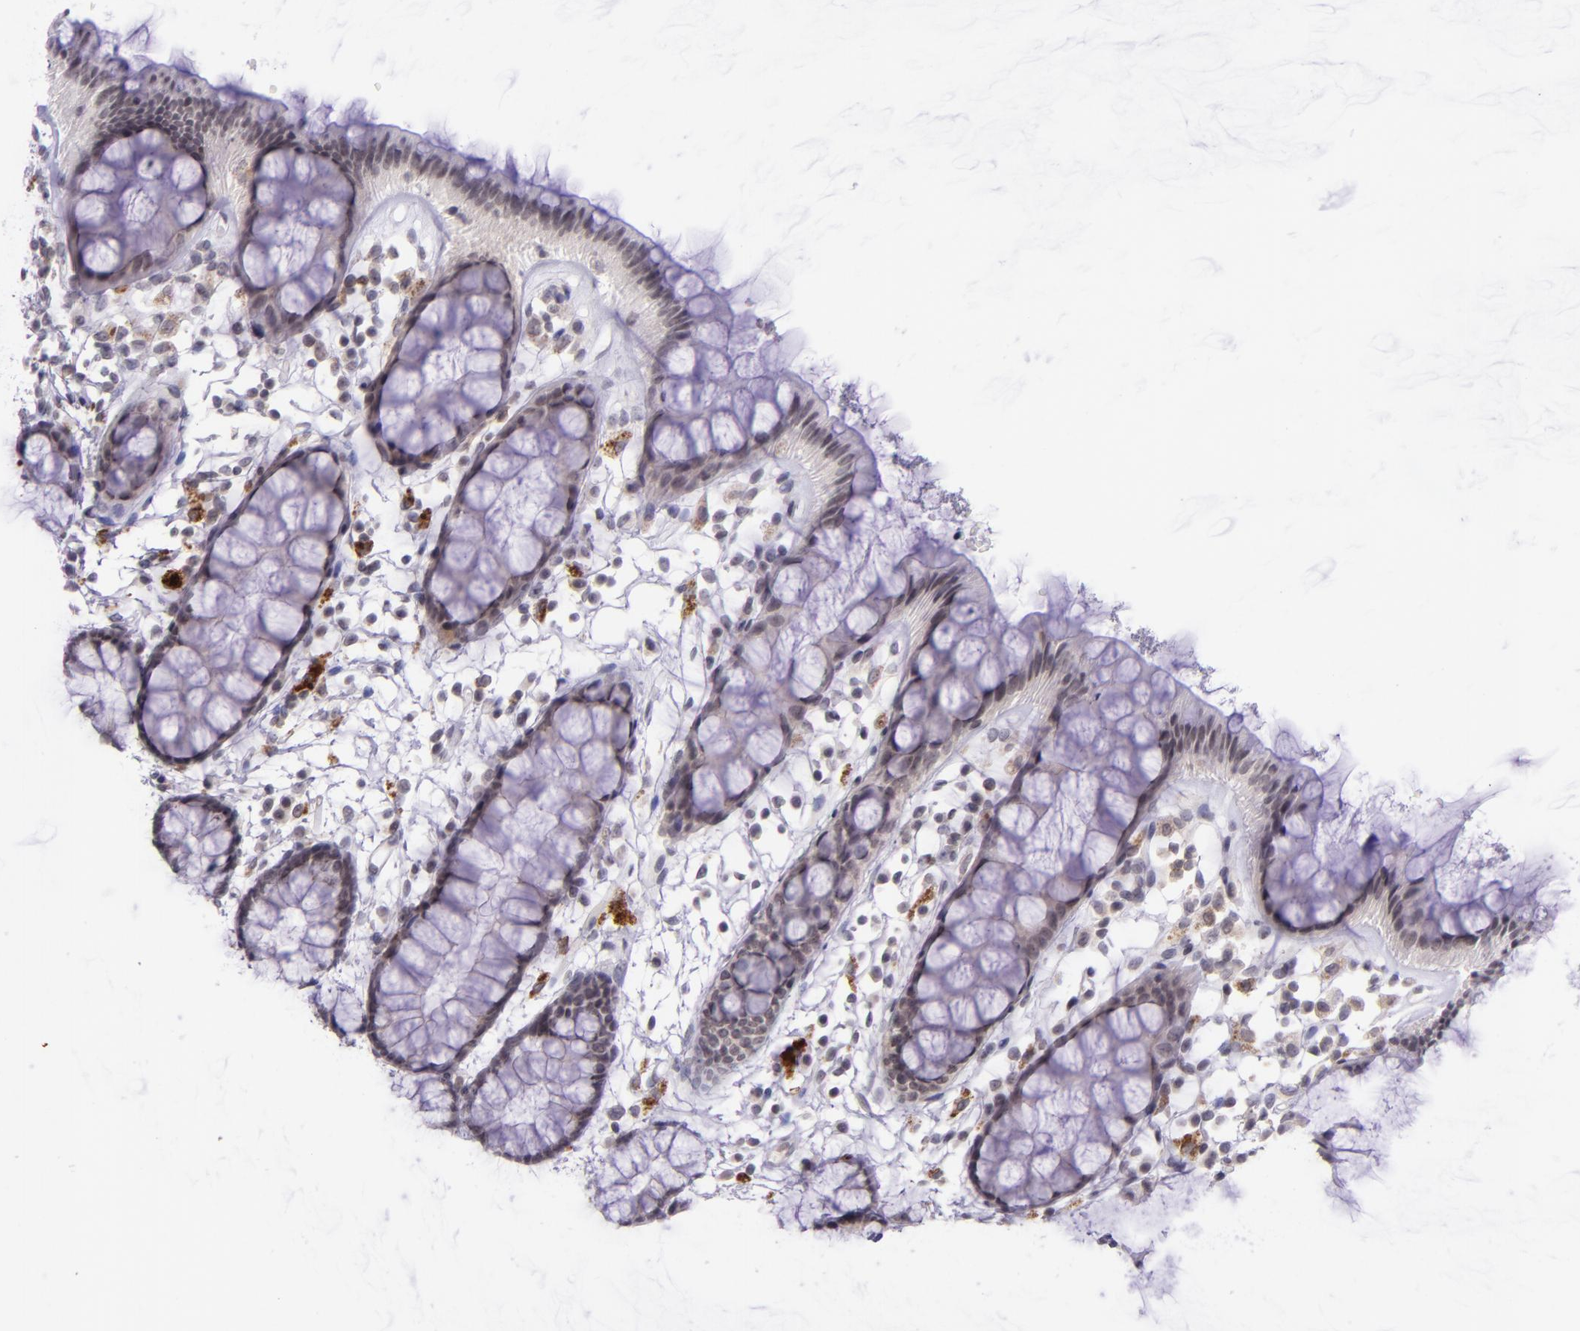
{"staining": {"intensity": "weak", "quantity": ">75%", "location": "cytoplasmic/membranous"}, "tissue": "rectum", "cell_type": "Glandular cells", "image_type": "normal", "snomed": [{"axis": "morphology", "description": "Normal tissue, NOS"}, {"axis": "topography", "description": "Rectum"}], "caption": "Immunohistochemistry (IHC) histopathology image of unremarkable human rectum stained for a protein (brown), which displays low levels of weak cytoplasmic/membranous expression in approximately >75% of glandular cells.", "gene": "SELL", "patient": {"sex": "female", "age": 66}}